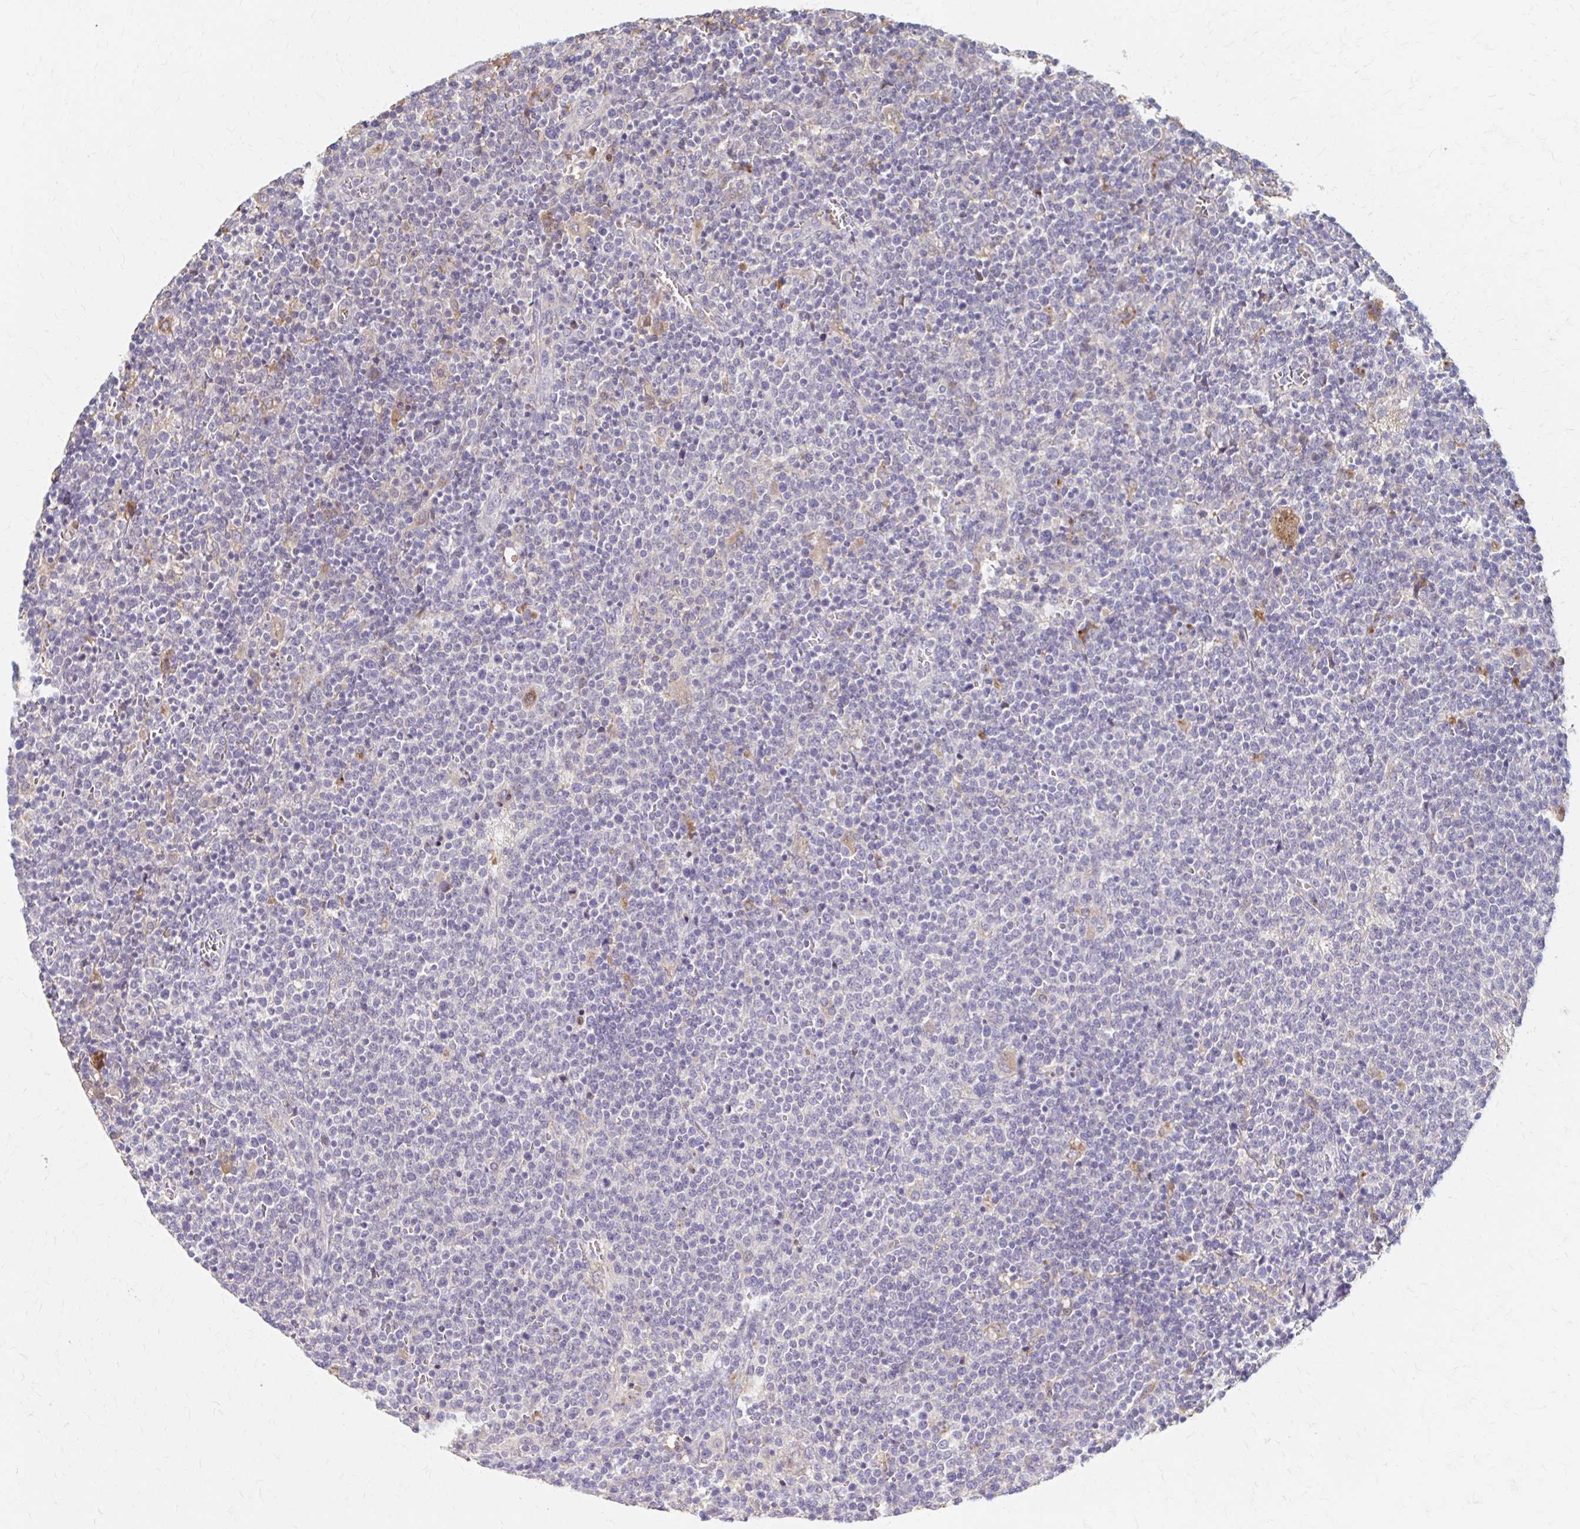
{"staining": {"intensity": "negative", "quantity": "none", "location": "none"}, "tissue": "lymphoma", "cell_type": "Tumor cells", "image_type": "cancer", "snomed": [{"axis": "morphology", "description": "Malignant lymphoma, non-Hodgkin's type, High grade"}, {"axis": "topography", "description": "Lymph node"}], "caption": "An image of human high-grade malignant lymphoma, non-Hodgkin's type is negative for staining in tumor cells.", "gene": "HMGCS2", "patient": {"sex": "male", "age": 61}}